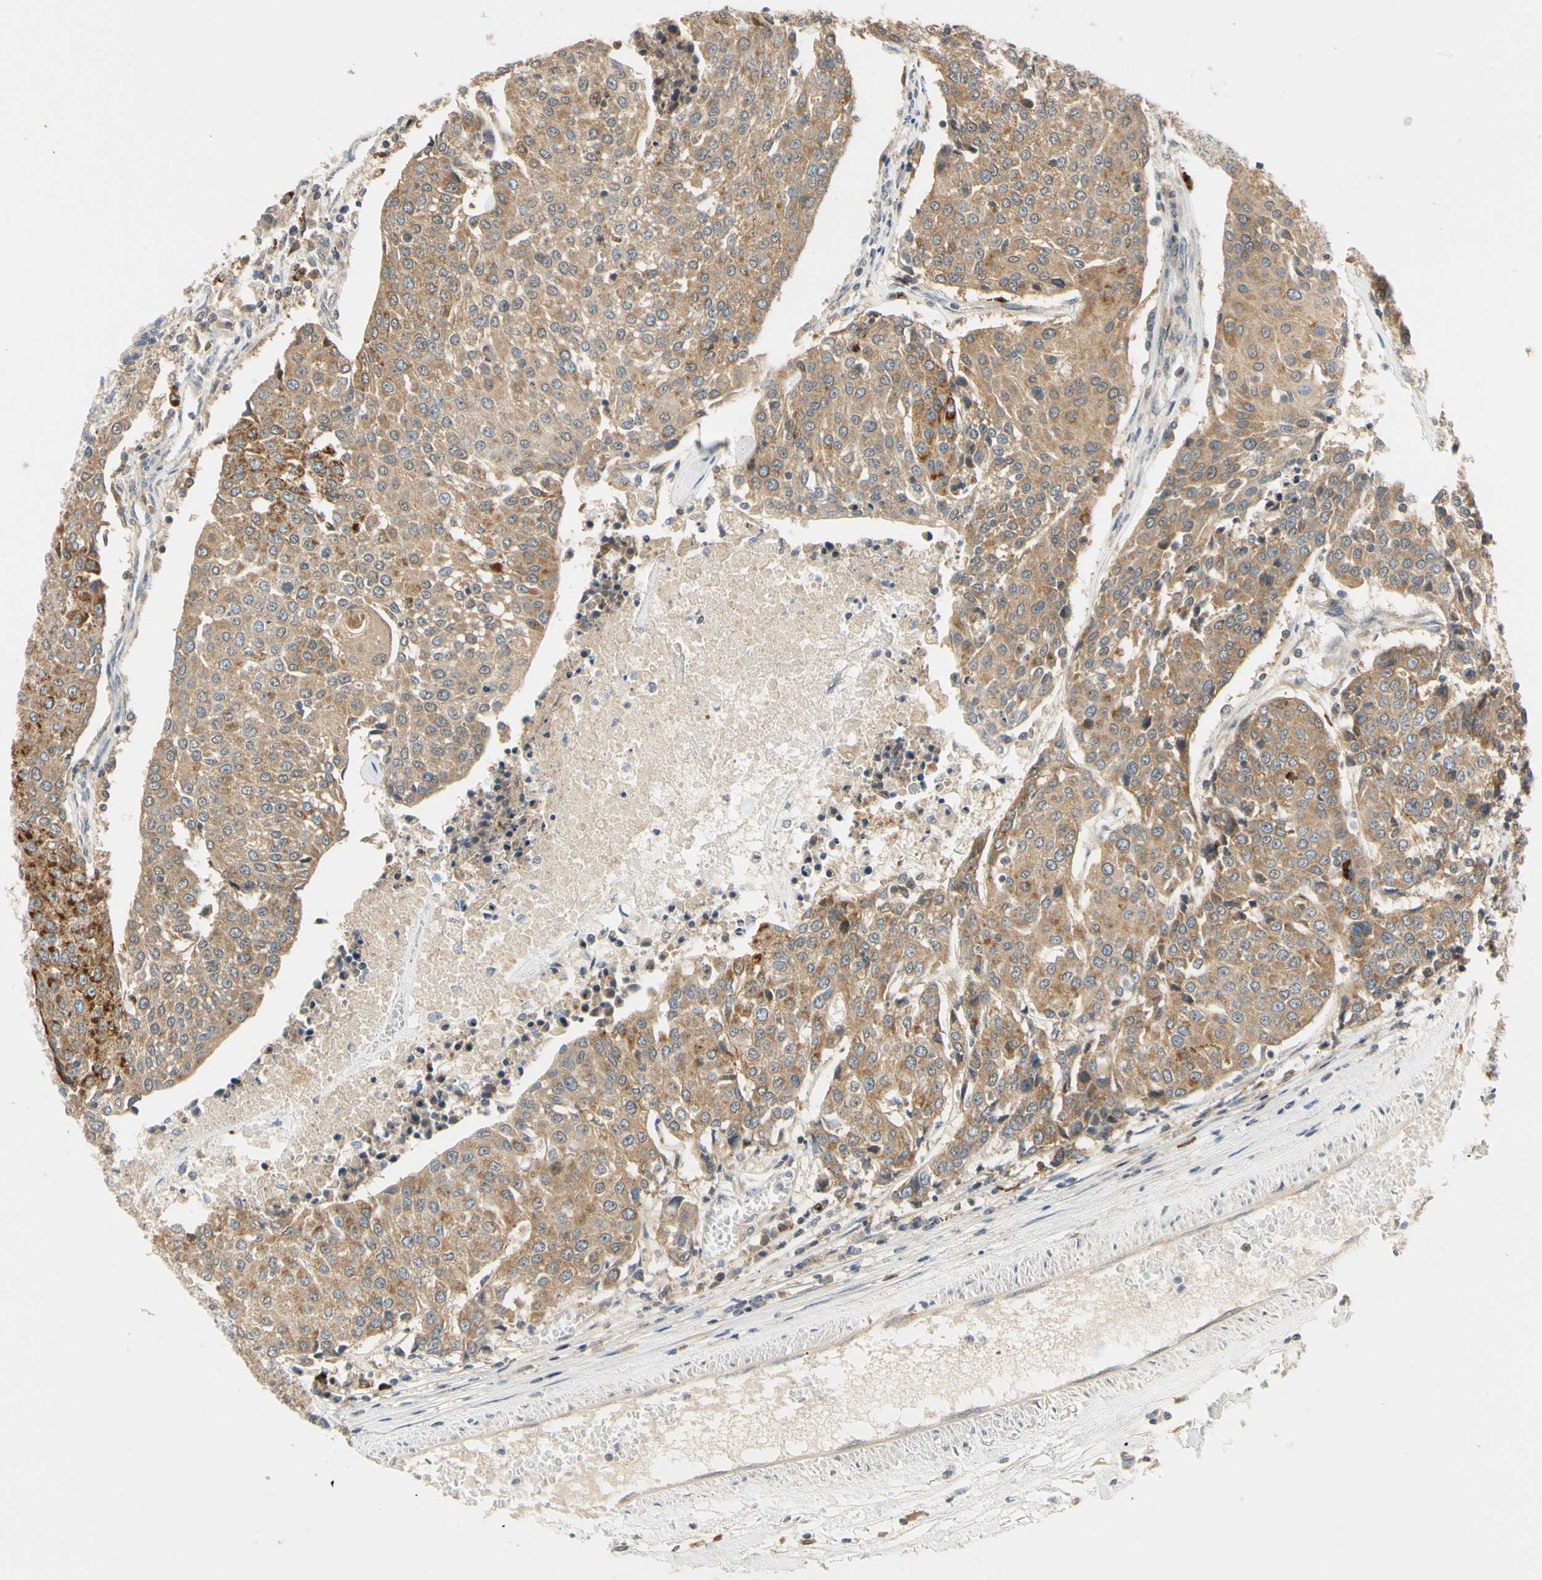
{"staining": {"intensity": "moderate", "quantity": ">75%", "location": "cytoplasmic/membranous"}, "tissue": "urothelial cancer", "cell_type": "Tumor cells", "image_type": "cancer", "snomed": [{"axis": "morphology", "description": "Urothelial carcinoma, High grade"}, {"axis": "topography", "description": "Urinary bladder"}], "caption": "This photomicrograph exhibits IHC staining of human urothelial cancer, with medium moderate cytoplasmic/membranous staining in about >75% of tumor cells.", "gene": "ANKHD1", "patient": {"sex": "female", "age": 85}}